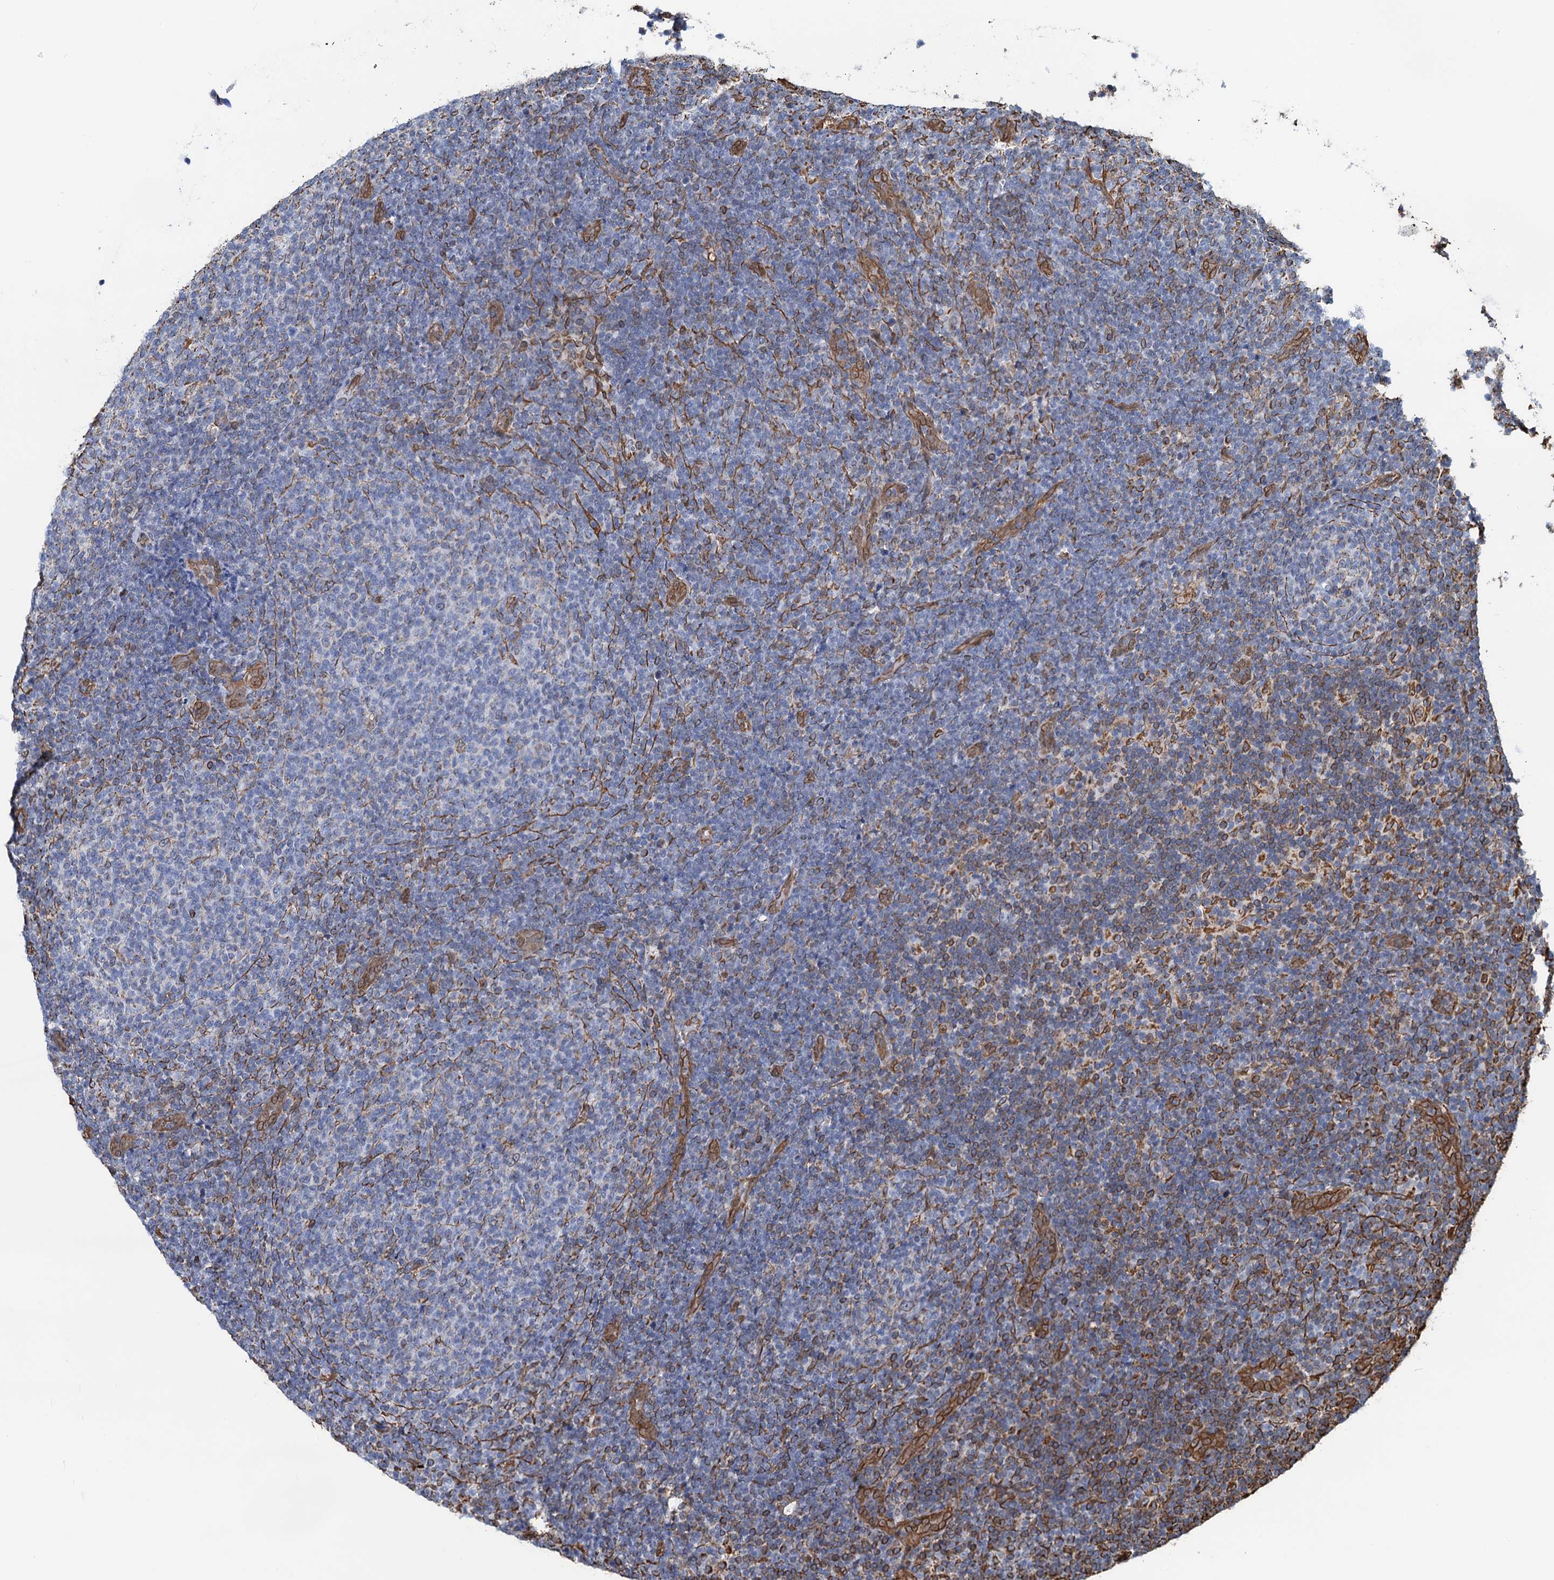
{"staining": {"intensity": "negative", "quantity": "none", "location": "none"}, "tissue": "lymphoma", "cell_type": "Tumor cells", "image_type": "cancer", "snomed": [{"axis": "morphology", "description": "Malignant lymphoma, non-Hodgkin's type, Low grade"}, {"axis": "topography", "description": "Lymph node"}], "caption": "Tumor cells are negative for brown protein staining in lymphoma.", "gene": "PGM2", "patient": {"sex": "male", "age": 66}}